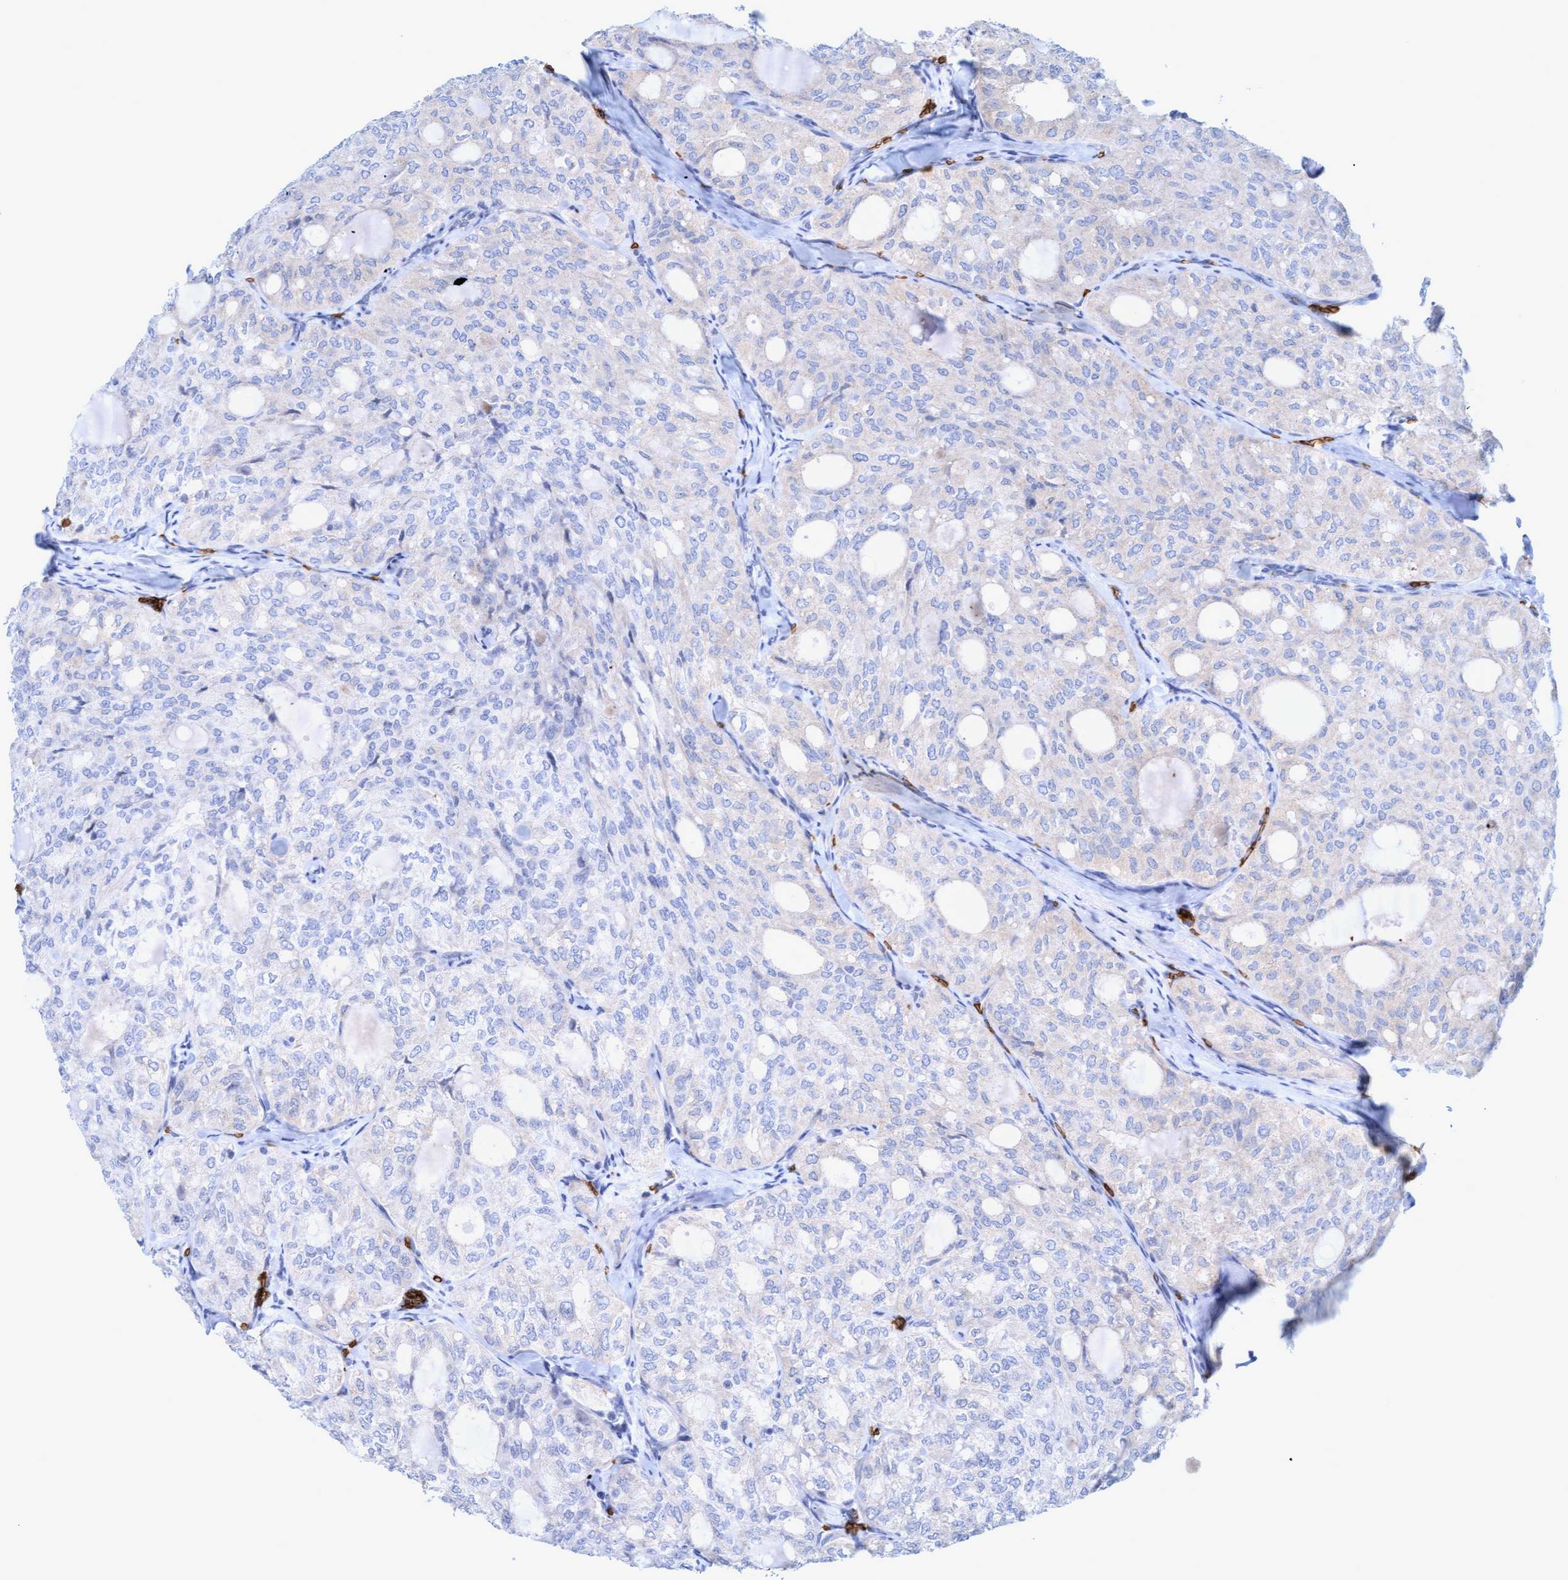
{"staining": {"intensity": "negative", "quantity": "none", "location": "none"}, "tissue": "thyroid cancer", "cell_type": "Tumor cells", "image_type": "cancer", "snomed": [{"axis": "morphology", "description": "Follicular adenoma carcinoma, NOS"}, {"axis": "topography", "description": "Thyroid gland"}], "caption": "Thyroid cancer (follicular adenoma carcinoma) stained for a protein using IHC reveals no positivity tumor cells.", "gene": "SPEM2", "patient": {"sex": "male", "age": 75}}